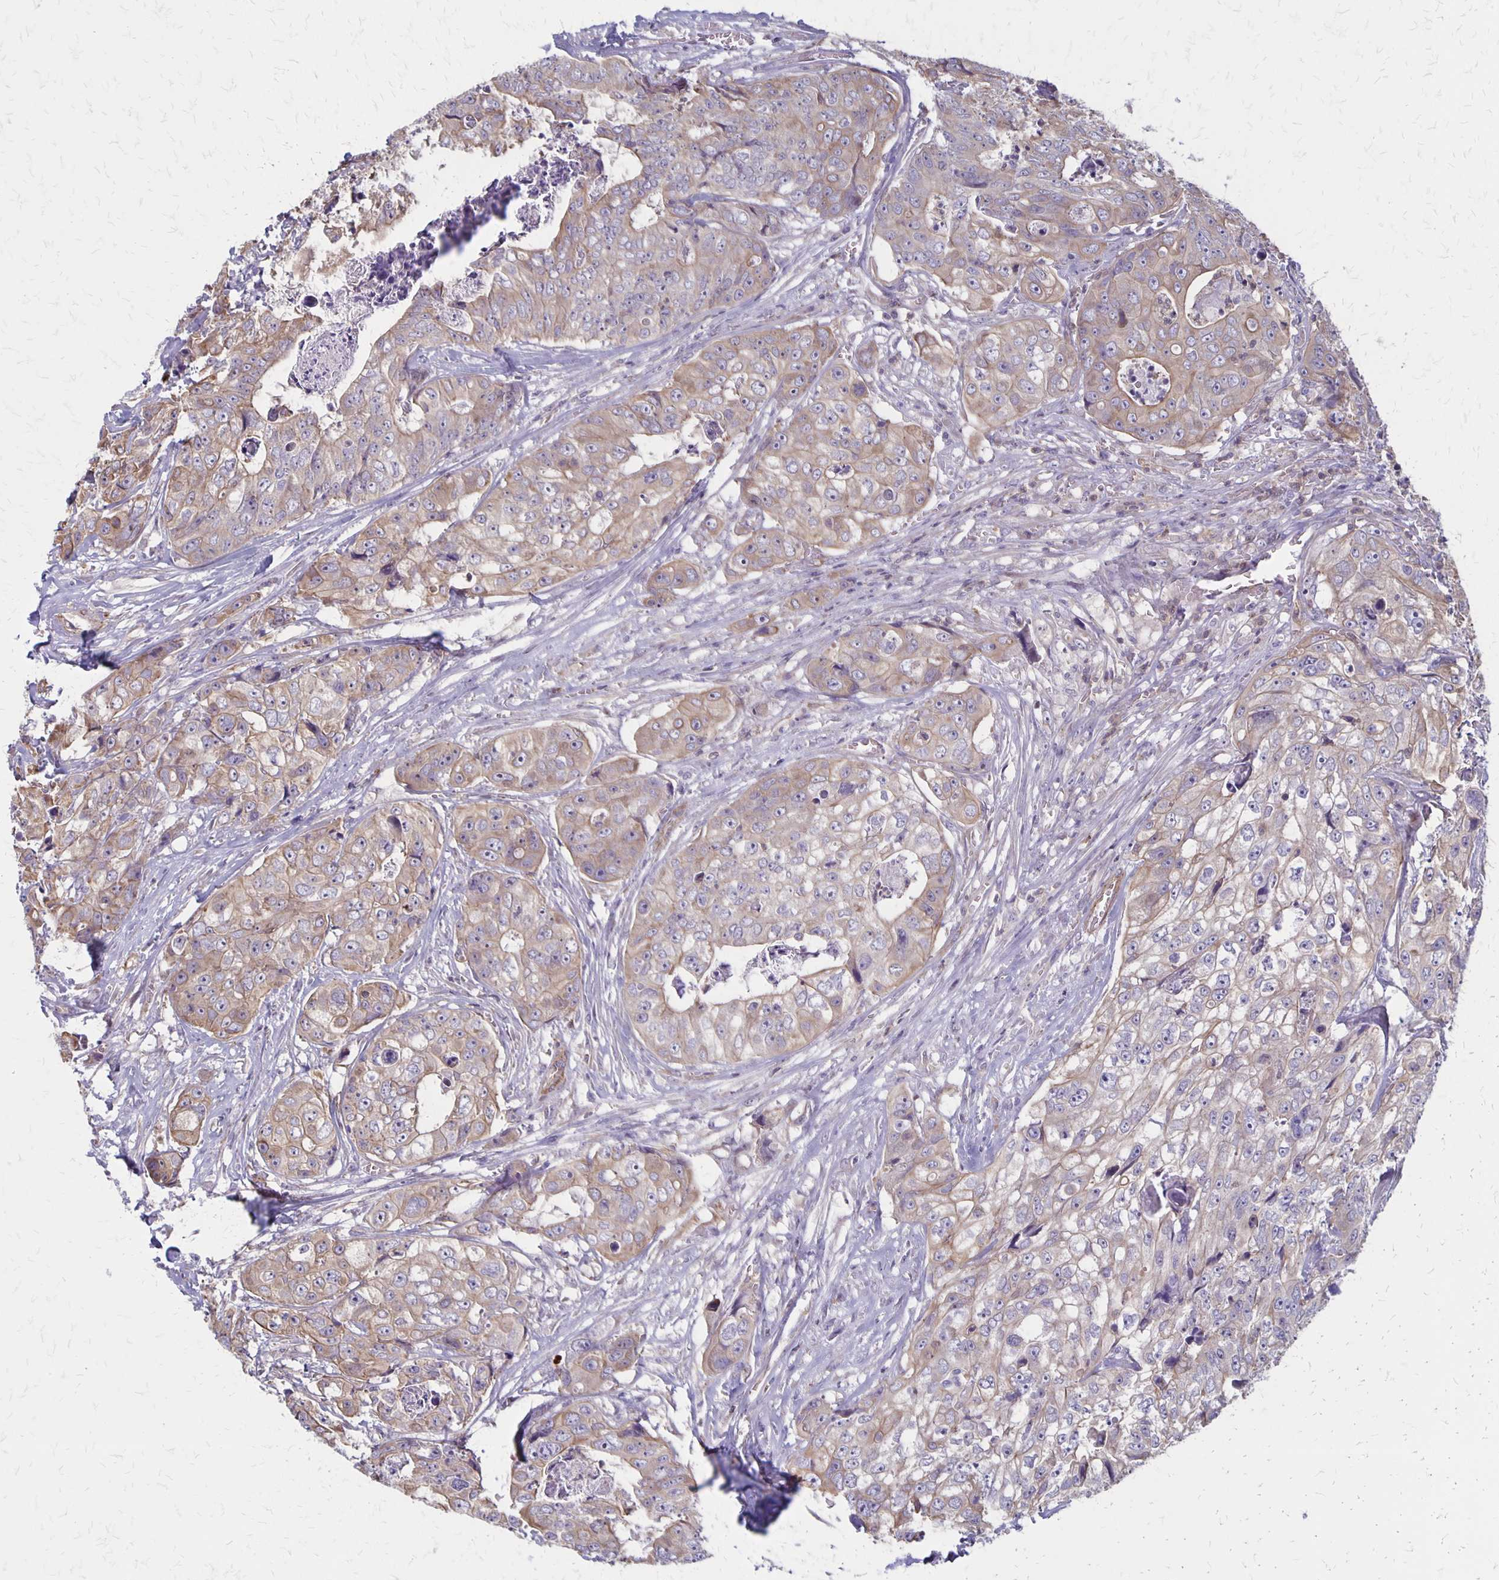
{"staining": {"intensity": "moderate", "quantity": "25%-75%", "location": "cytoplasmic/membranous,nuclear"}, "tissue": "colorectal cancer", "cell_type": "Tumor cells", "image_type": "cancer", "snomed": [{"axis": "morphology", "description": "Adenocarcinoma, NOS"}, {"axis": "topography", "description": "Rectum"}], "caption": "IHC of colorectal adenocarcinoma displays medium levels of moderate cytoplasmic/membranous and nuclear positivity in about 25%-75% of tumor cells. Using DAB (3,3'-diaminobenzidine) (brown) and hematoxylin (blue) stains, captured at high magnification using brightfield microscopy.", "gene": "SEPTIN5", "patient": {"sex": "female", "age": 62}}